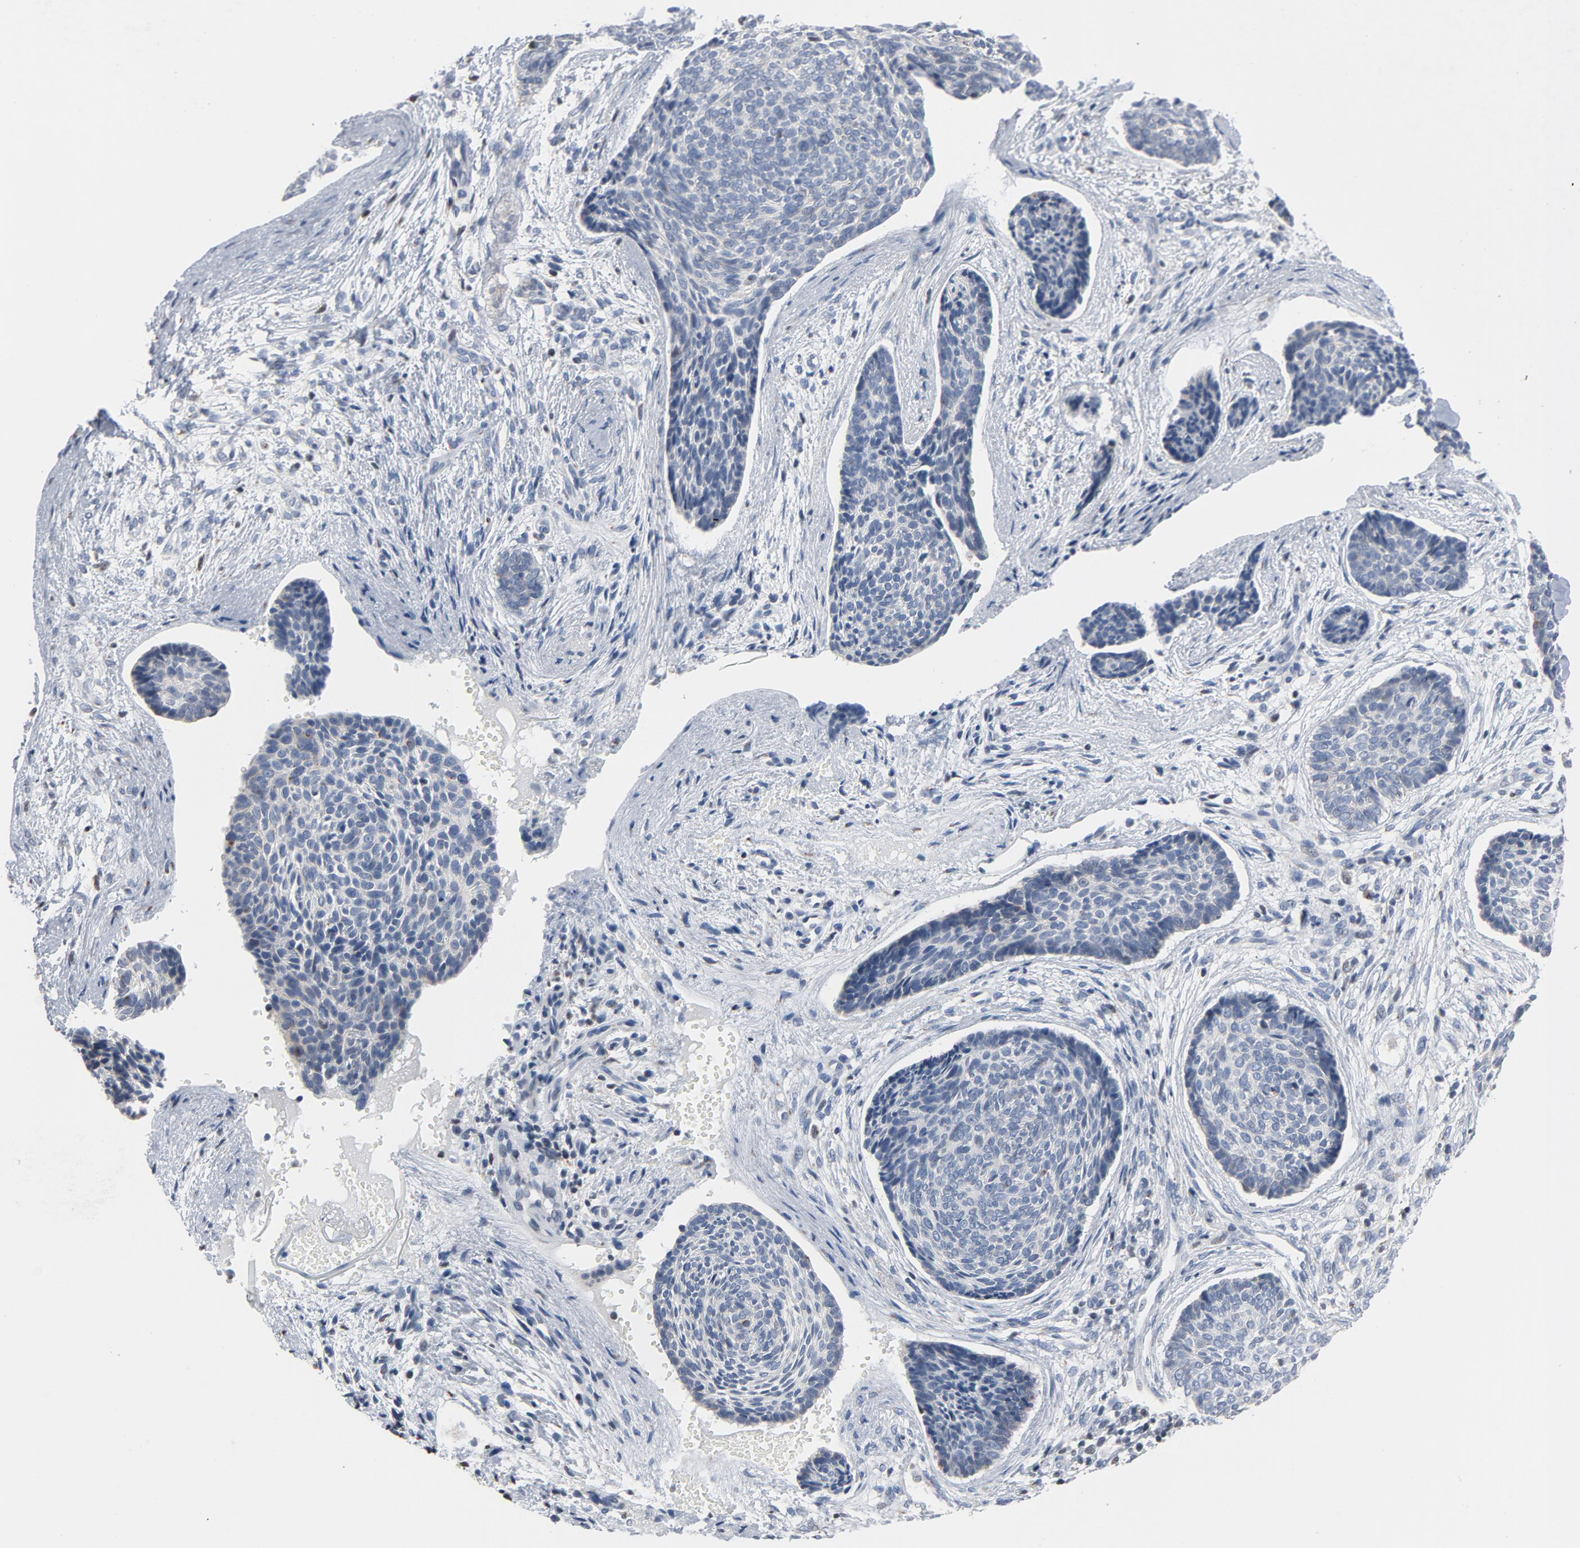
{"staining": {"intensity": "weak", "quantity": "<25%", "location": "cytoplasmic/membranous"}, "tissue": "skin cancer", "cell_type": "Tumor cells", "image_type": "cancer", "snomed": [{"axis": "morphology", "description": "Normal tissue, NOS"}, {"axis": "morphology", "description": "Basal cell carcinoma"}, {"axis": "topography", "description": "Skin"}], "caption": "Photomicrograph shows no protein positivity in tumor cells of skin cancer (basal cell carcinoma) tissue. (IHC, brightfield microscopy, high magnification).", "gene": "YIPF6", "patient": {"sex": "female", "age": 57}}